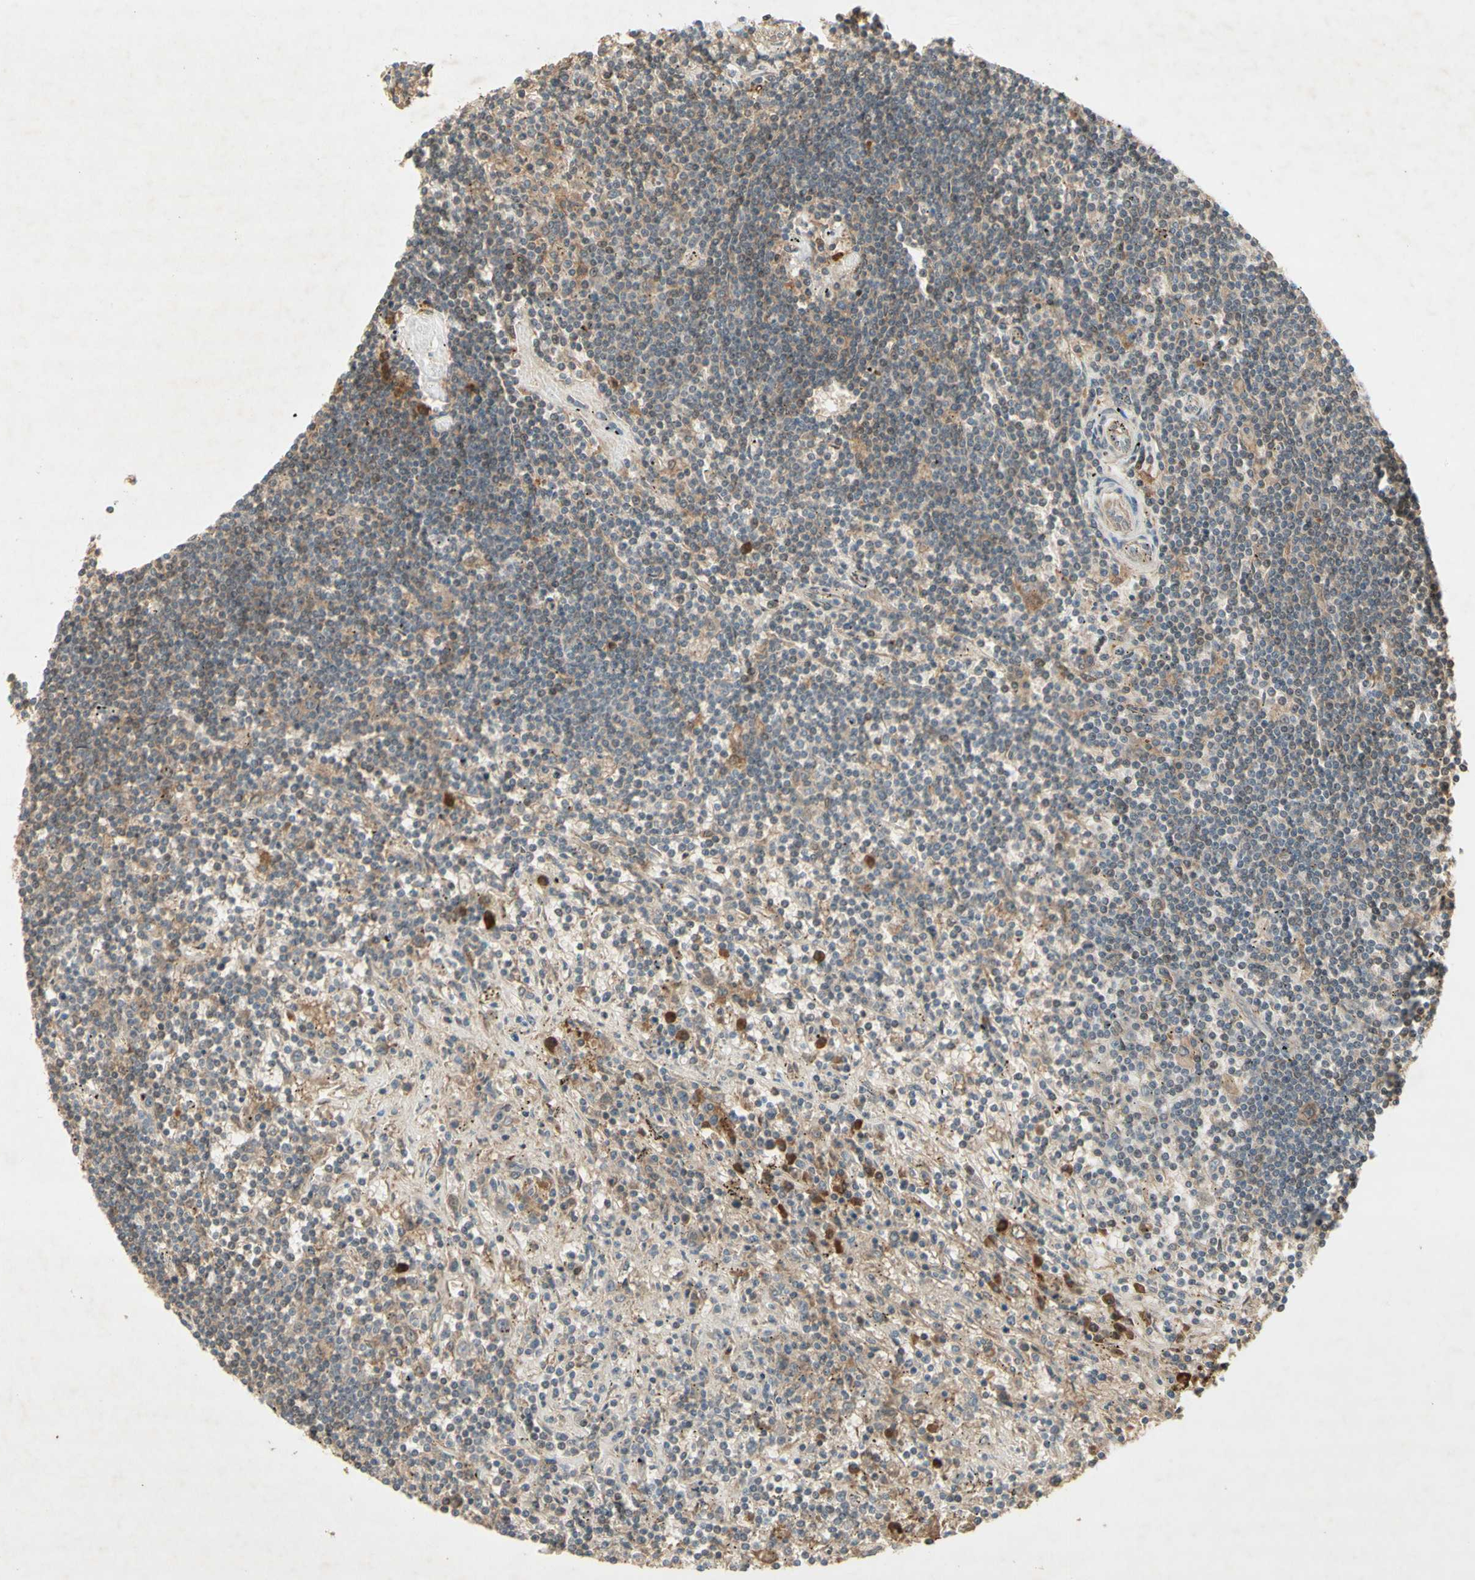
{"staining": {"intensity": "negative", "quantity": "none", "location": "none"}, "tissue": "lymphoma", "cell_type": "Tumor cells", "image_type": "cancer", "snomed": [{"axis": "morphology", "description": "Malignant lymphoma, non-Hodgkin's type, Low grade"}, {"axis": "topography", "description": "Spleen"}], "caption": "Immunohistochemical staining of human low-grade malignant lymphoma, non-Hodgkin's type exhibits no significant staining in tumor cells.", "gene": "NRG4", "patient": {"sex": "male", "age": 76}}